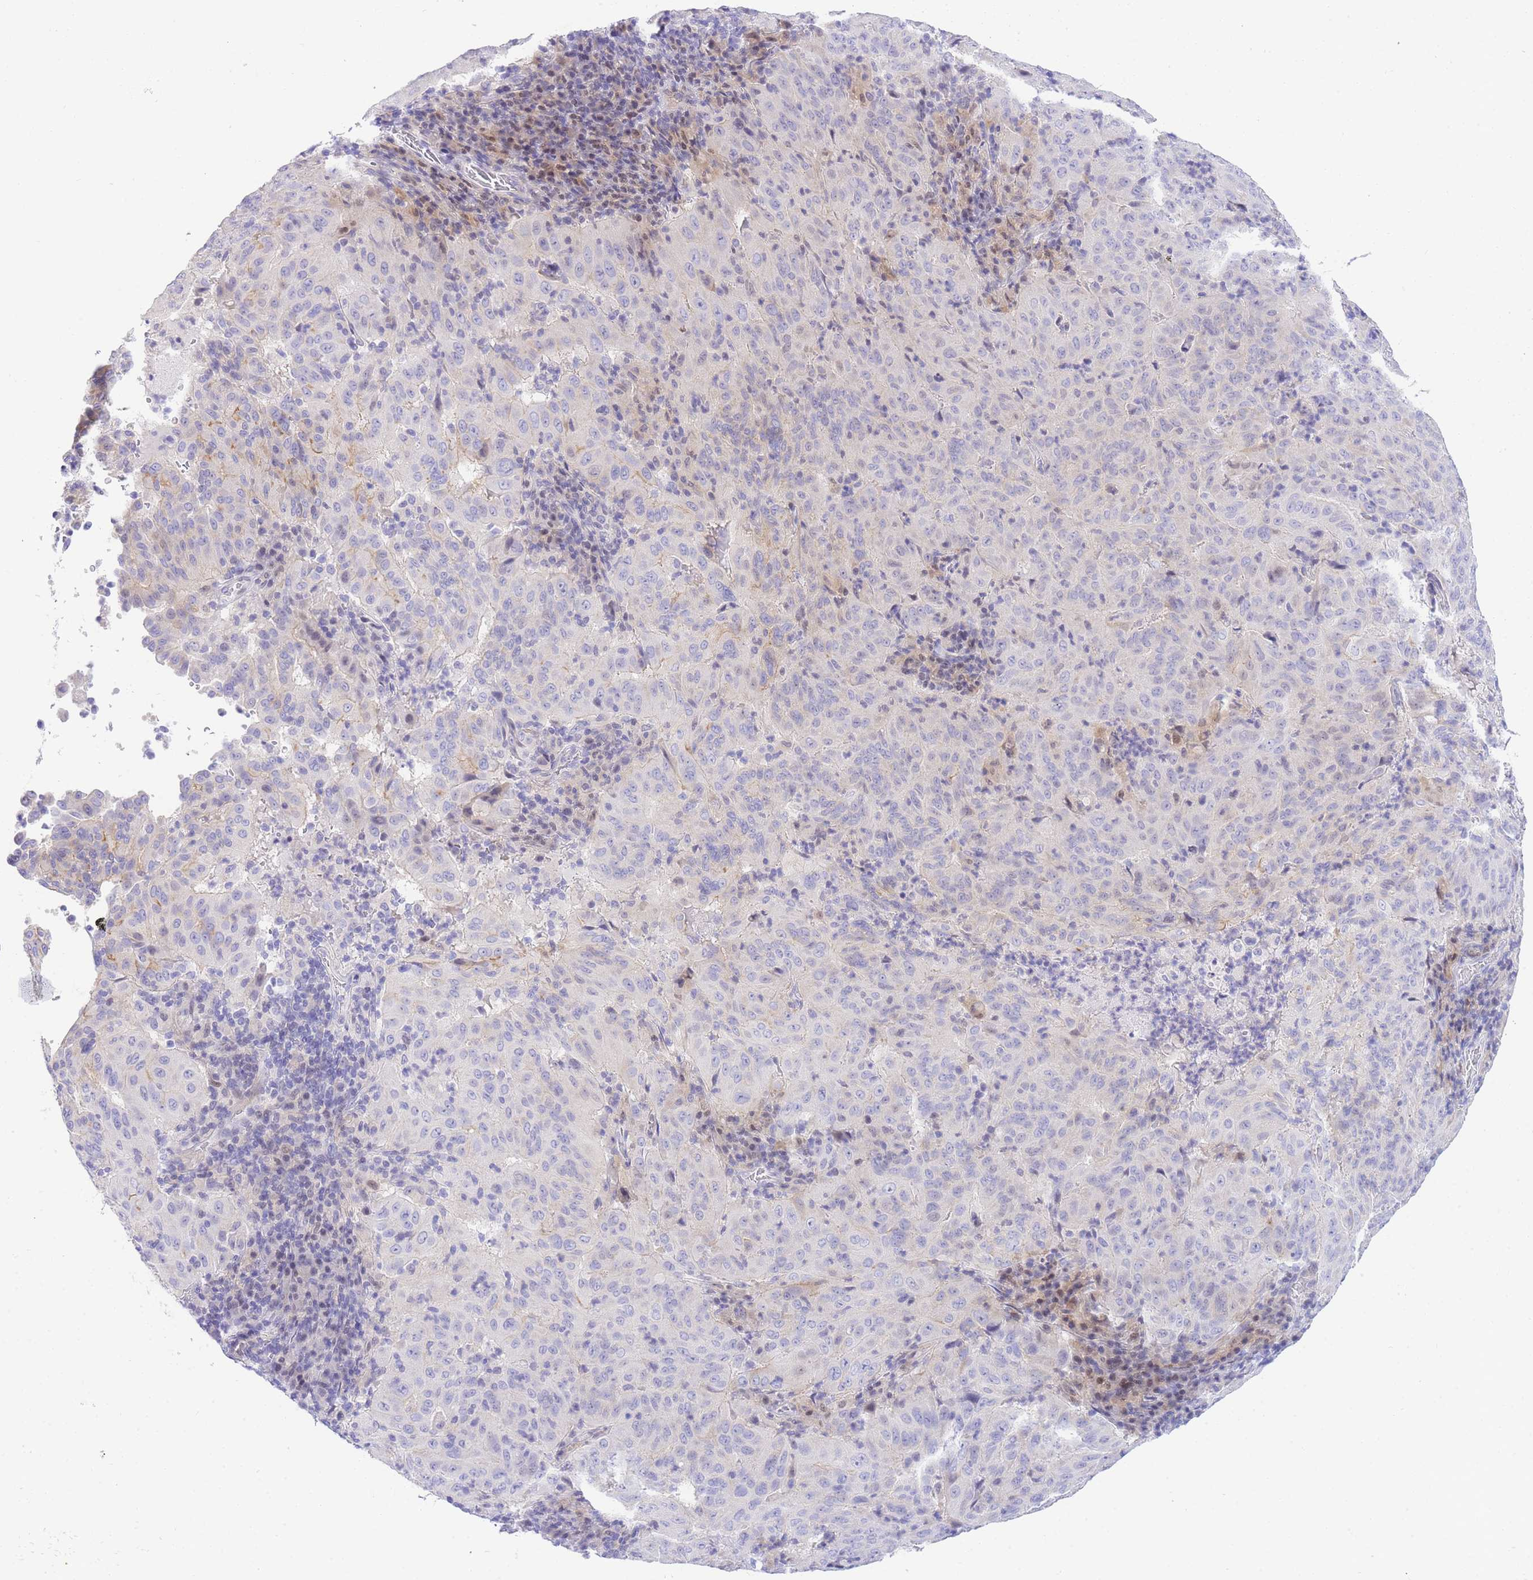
{"staining": {"intensity": "negative", "quantity": "none", "location": "none"}, "tissue": "pancreatic cancer", "cell_type": "Tumor cells", "image_type": "cancer", "snomed": [{"axis": "morphology", "description": "Adenocarcinoma, NOS"}, {"axis": "topography", "description": "Pancreas"}], "caption": "Immunohistochemistry micrograph of pancreatic cancer (adenocarcinoma) stained for a protein (brown), which demonstrates no positivity in tumor cells.", "gene": "TIFAB", "patient": {"sex": "male", "age": 63}}